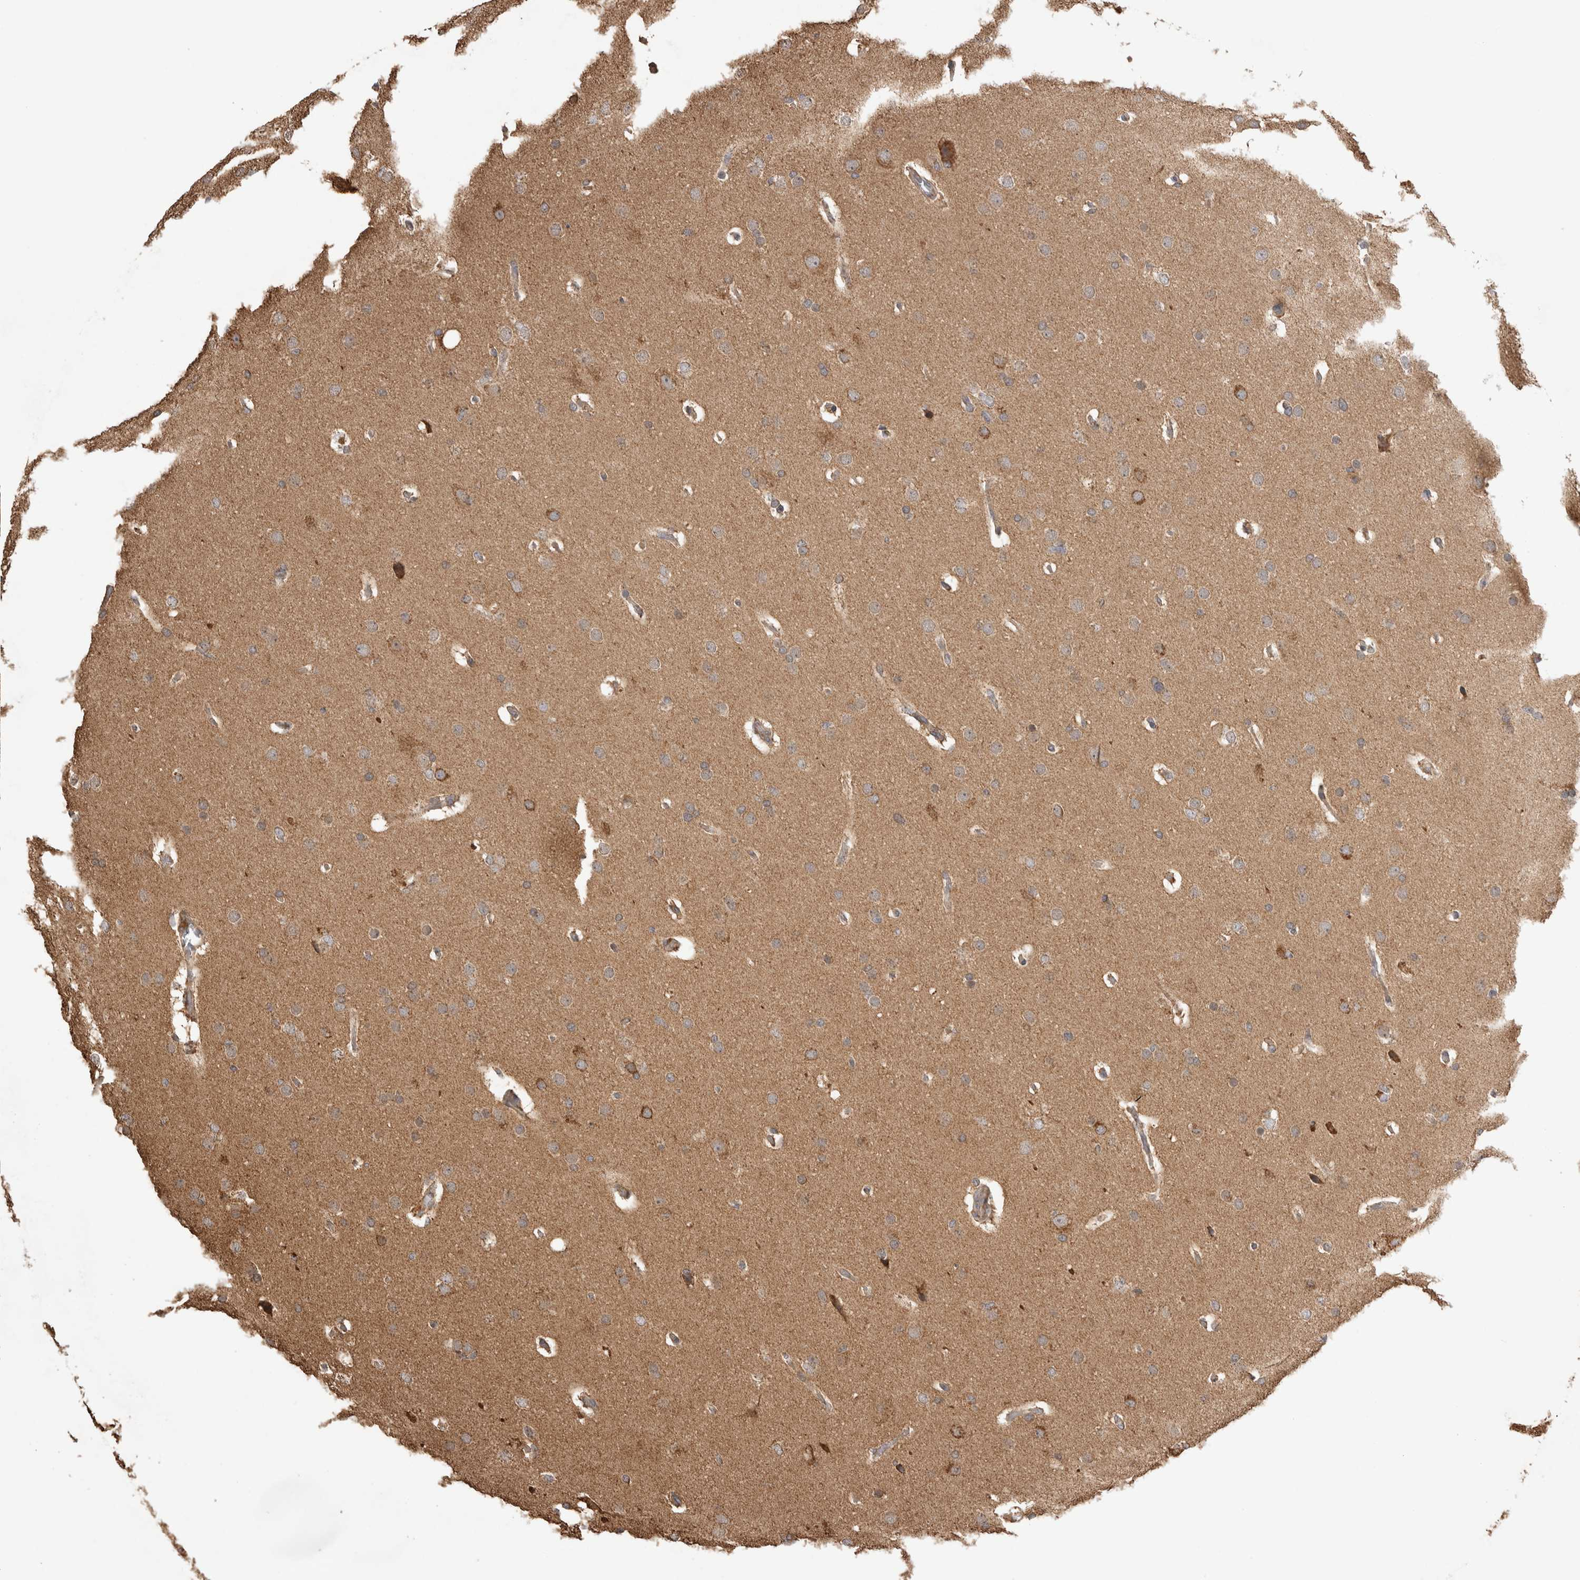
{"staining": {"intensity": "moderate", "quantity": ">75%", "location": "cytoplasmic/membranous"}, "tissue": "glioma", "cell_type": "Tumor cells", "image_type": "cancer", "snomed": [{"axis": "morphology", "description": "Glioma, malignant, Low grade"}, {"axis": "topography", "description": "Brain"}], "caption": "Immunohistochemistry (IHC) of glioma displays medium levels of moderate cytoplasmic/membranous staining in approximately >75% of tumor cells.", "gene": "IMMP2L", "patient": {"sex": "female", "age": 37}}